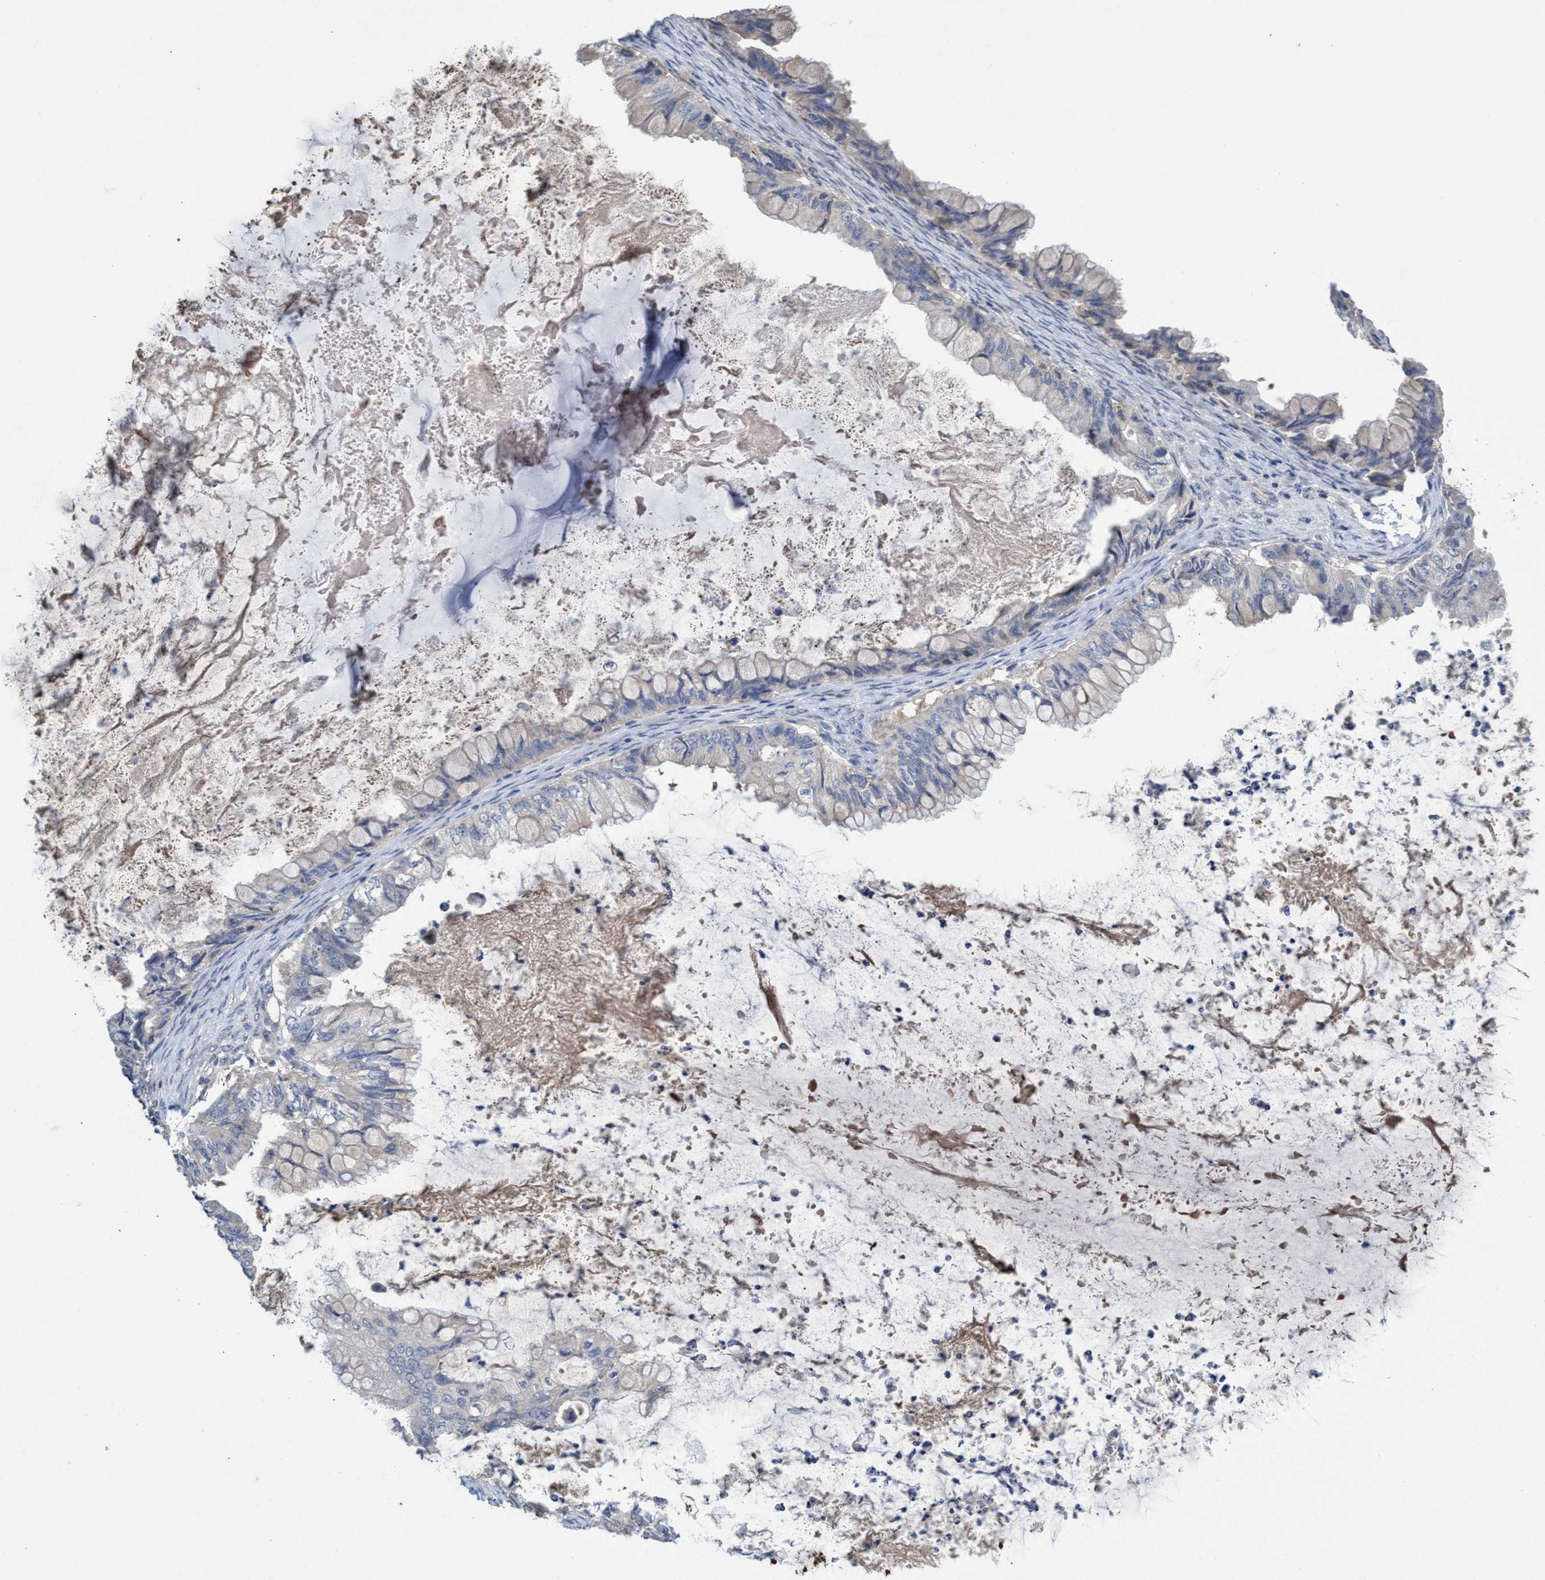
{"staining": {"intensity": "weak", "quantity": "<25%", "location": "cytoplasmic/membranous"}, "tissue": "ovarian cancer", "cell_type": "Tumor cells", "image_type": "cancer", "snomed": [{"axis": "morphology", "description": "Cystadenocarcinoma, mucinous, NOS"}, {"axis": "topography", "description": "Ovary"}], "caption": "A high-resolution image shows immunohistochemistry (IHC) staining of ovarian mucinous cystadenocarcinoma, which demonstrates no significant staining in tumor cells. (IHC, brightfield microscopy, high magnification).", "gene": "SVEP1", "patient": {"sex": "female", "age": 80}}